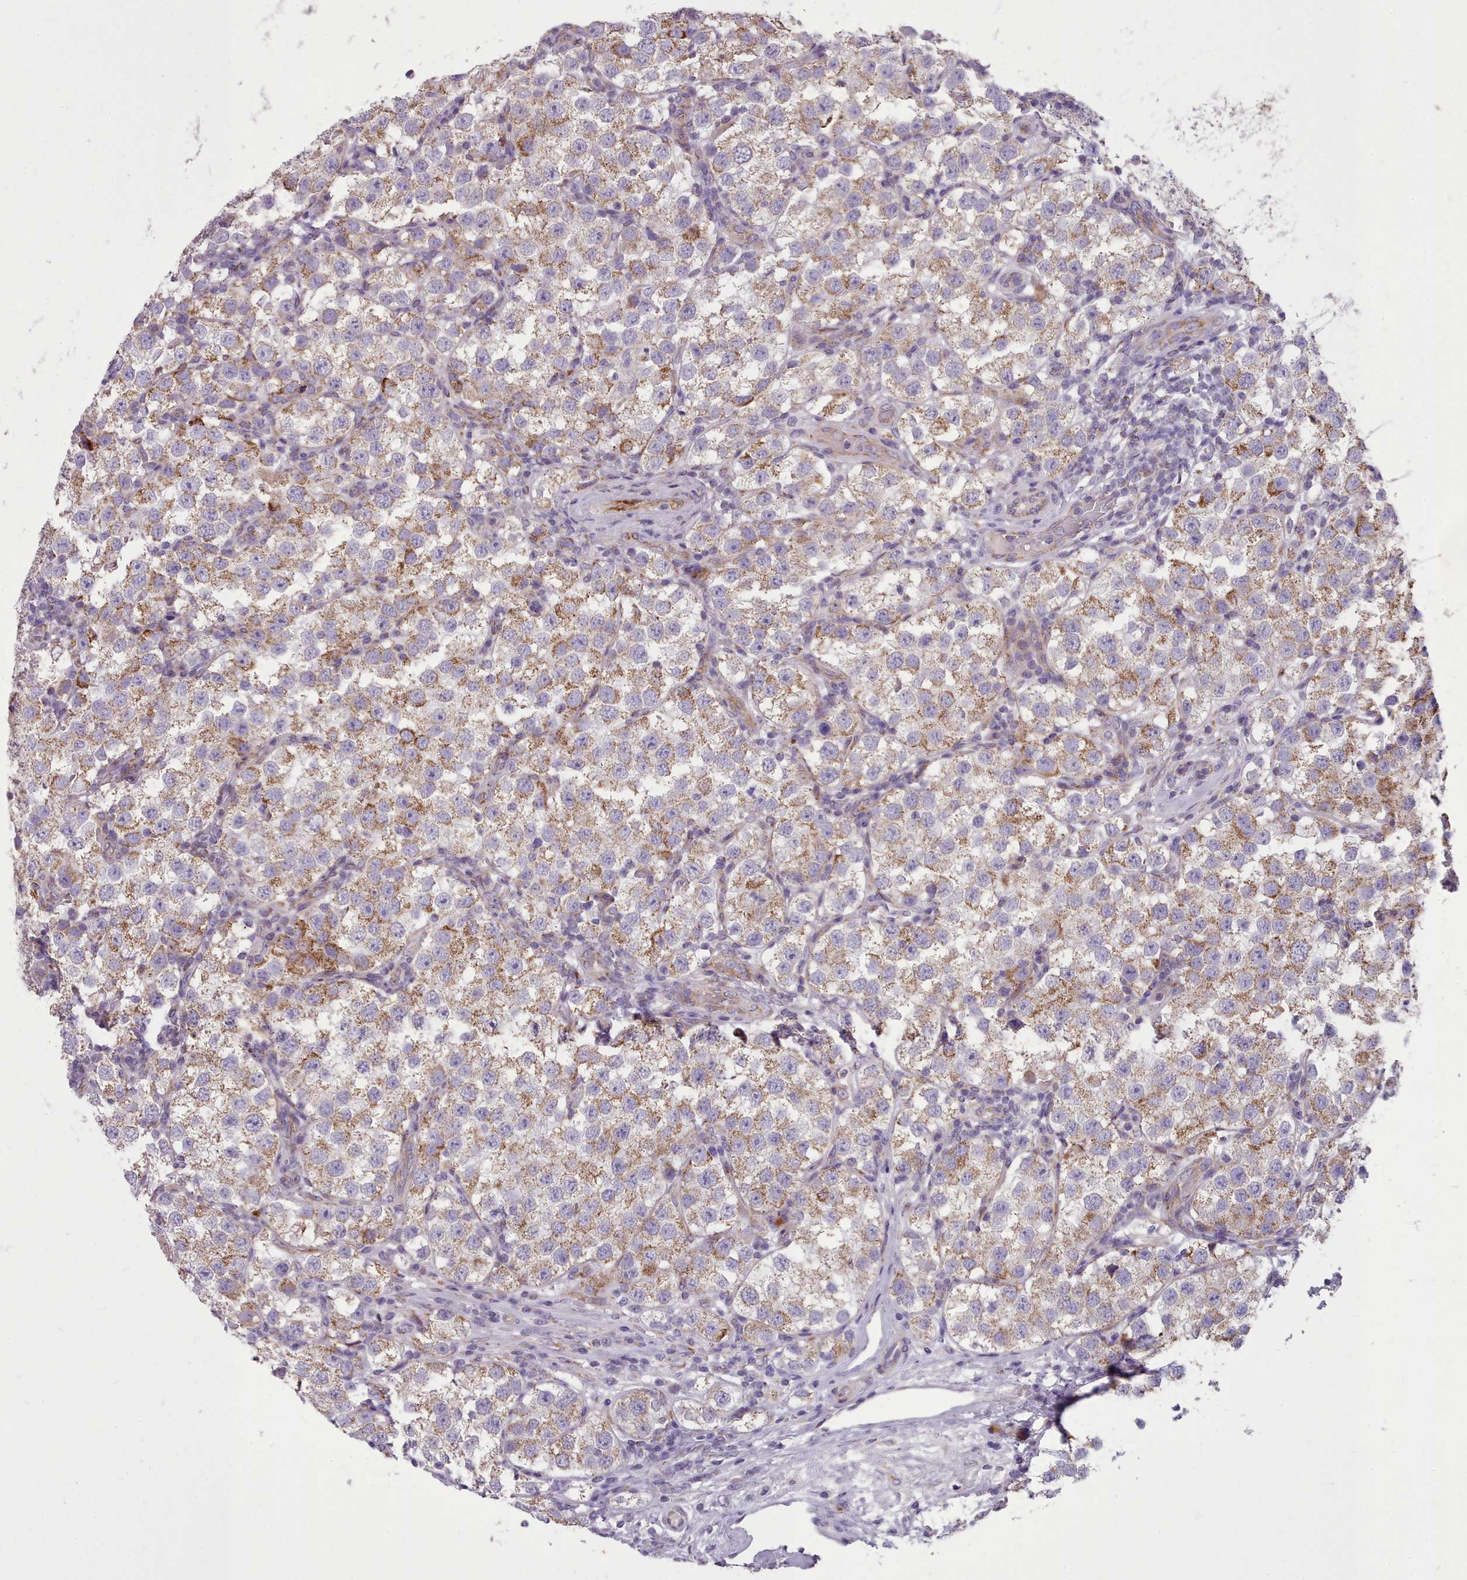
{"staining": {"intensity": "moderate", "quantity": ">75%", "location": "cytoplasmic/membranous"}, "tissue": "testis cancer", "cell_type": "Tumor cells", "image_type": "cancer", "snomed": [{"axis": "morphology", "description": "Seminoma, NOS"}, {"axis": "topography", "description": "Testis"}], "caption": "Protein staining of testis cancer (seminoma) tissue exhibits moderate cytoplasmic/membranous positivity in about >75% of tumor cells. (DAB (3,3'-diaminobenzidine) = brown stain, brightfield microscopy at high magnification).", "gene": "FKBP10", "patient": {"sex": "male", "age": 37}}